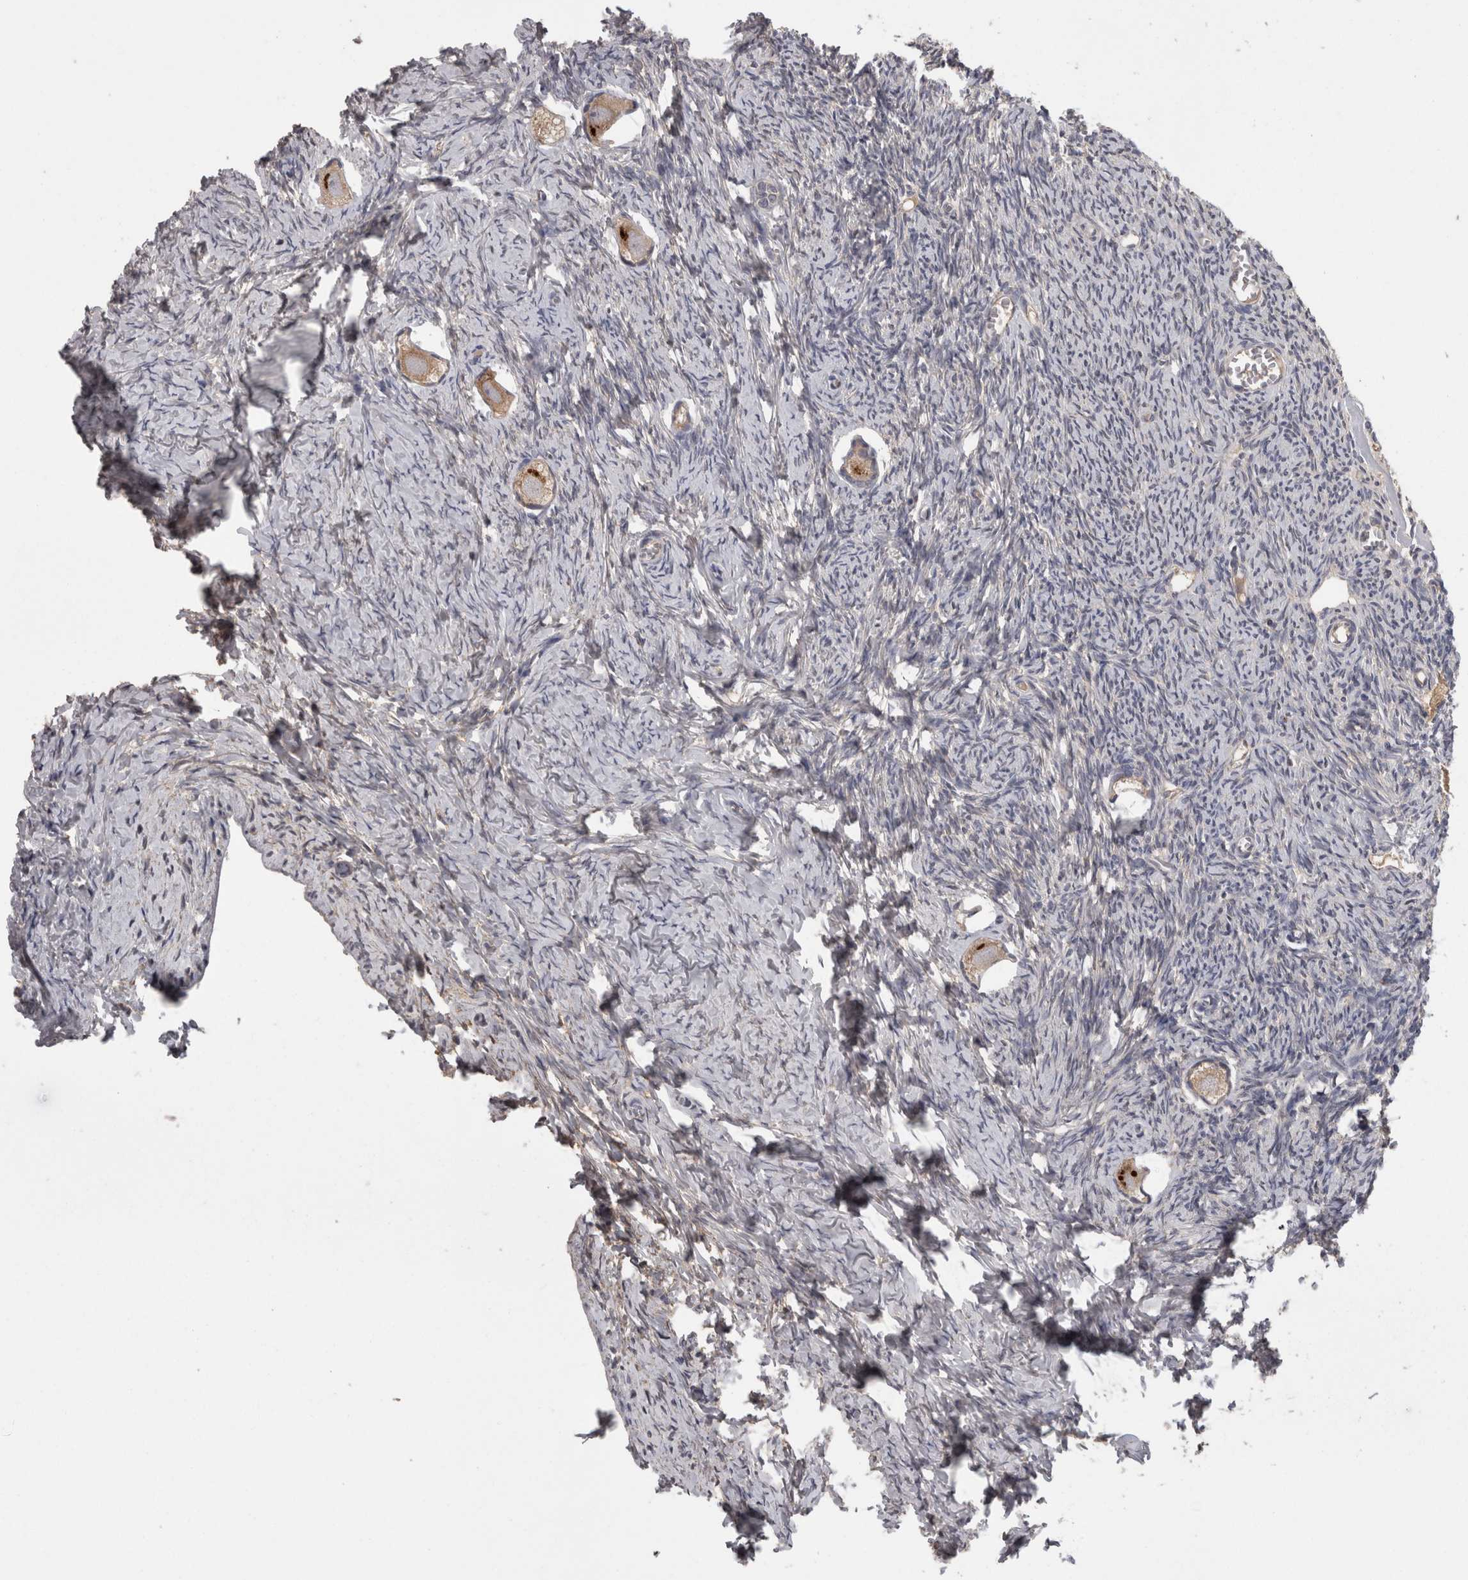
{"staining": {"intensity": "strong", "quantity": ">75%", "location": "cytoplasmic/membranous"}, "tissue": "ovary", "cell_type": "Follicle cells", "image_type": "normal", "snomed": [{"axis": "morphology", "description": "Normal tissue, NOS"}, {"axis": "topography", "description": "Ovary"}], "caption": "The micrograph shows staining of benign ovary, revealing strong cytoplasmic/membranous protein staining (brown color) within follicle cells. Nuclei are stained in blue.", "gene": "PCM1", "patient": {"sex": "female", "age": 27}}